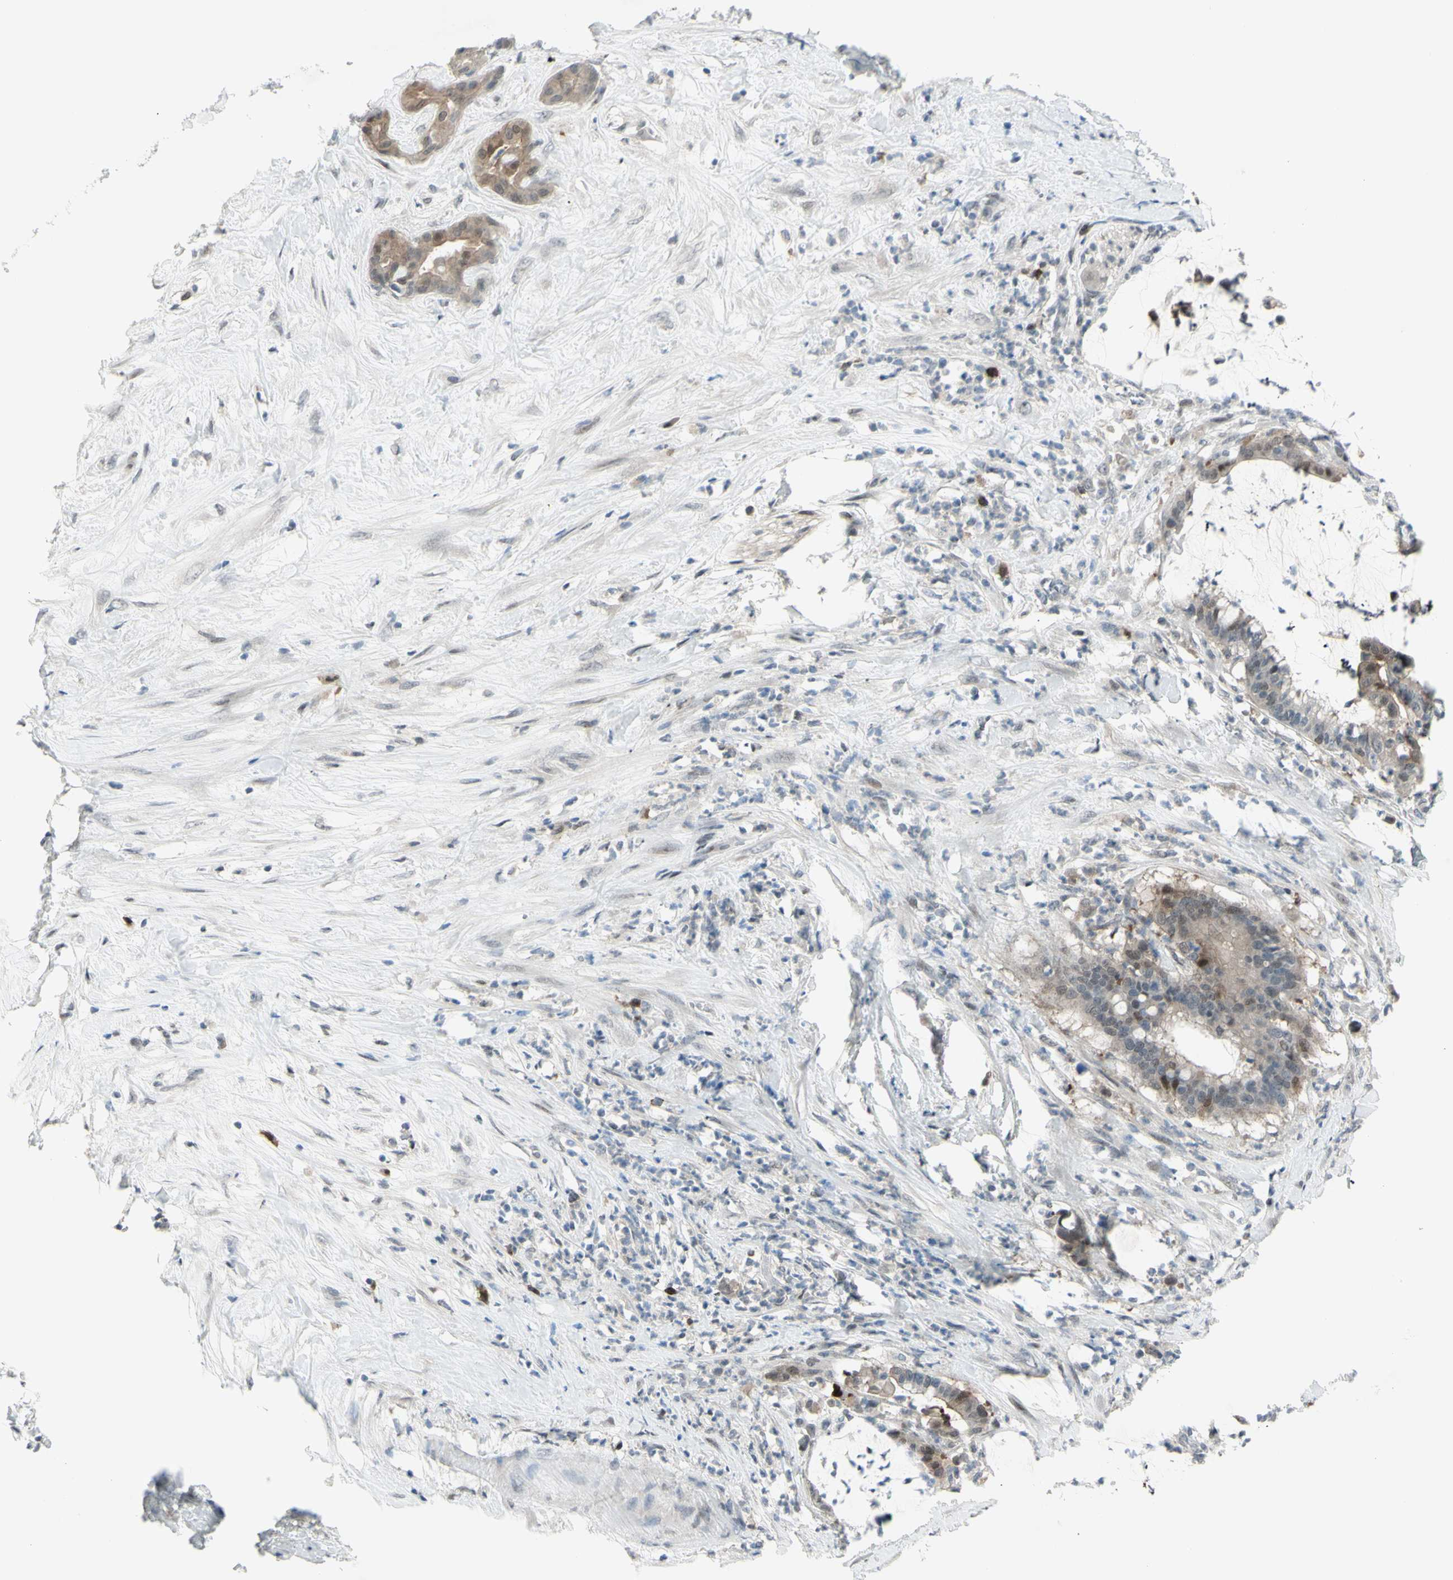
{"staining": {"intensity": "moderate", "quantity": ">75%", "location": "cytoplasmic/membranous"}, "tissue": "pancreatic cancer", "cell_type": "Tumor cells", "image_type": "cancer", "snomed": [{"axis": "morphology", "description": "Adenocarcinoma, NOS"}, {"axis": "topography", "description": "Pancreas"}], "caption": "A brown stain shows moderate cytoplasmic/membranous expression of a protein in adenocarcinoma (pancreatic) tumor cells. (DAB (3,3'-diaminobenzidine) IHC, brown staining for protein, blue staining for nuclei).", "gene": "ETNK1", "patient": {"sex": "male", "age": 41}}